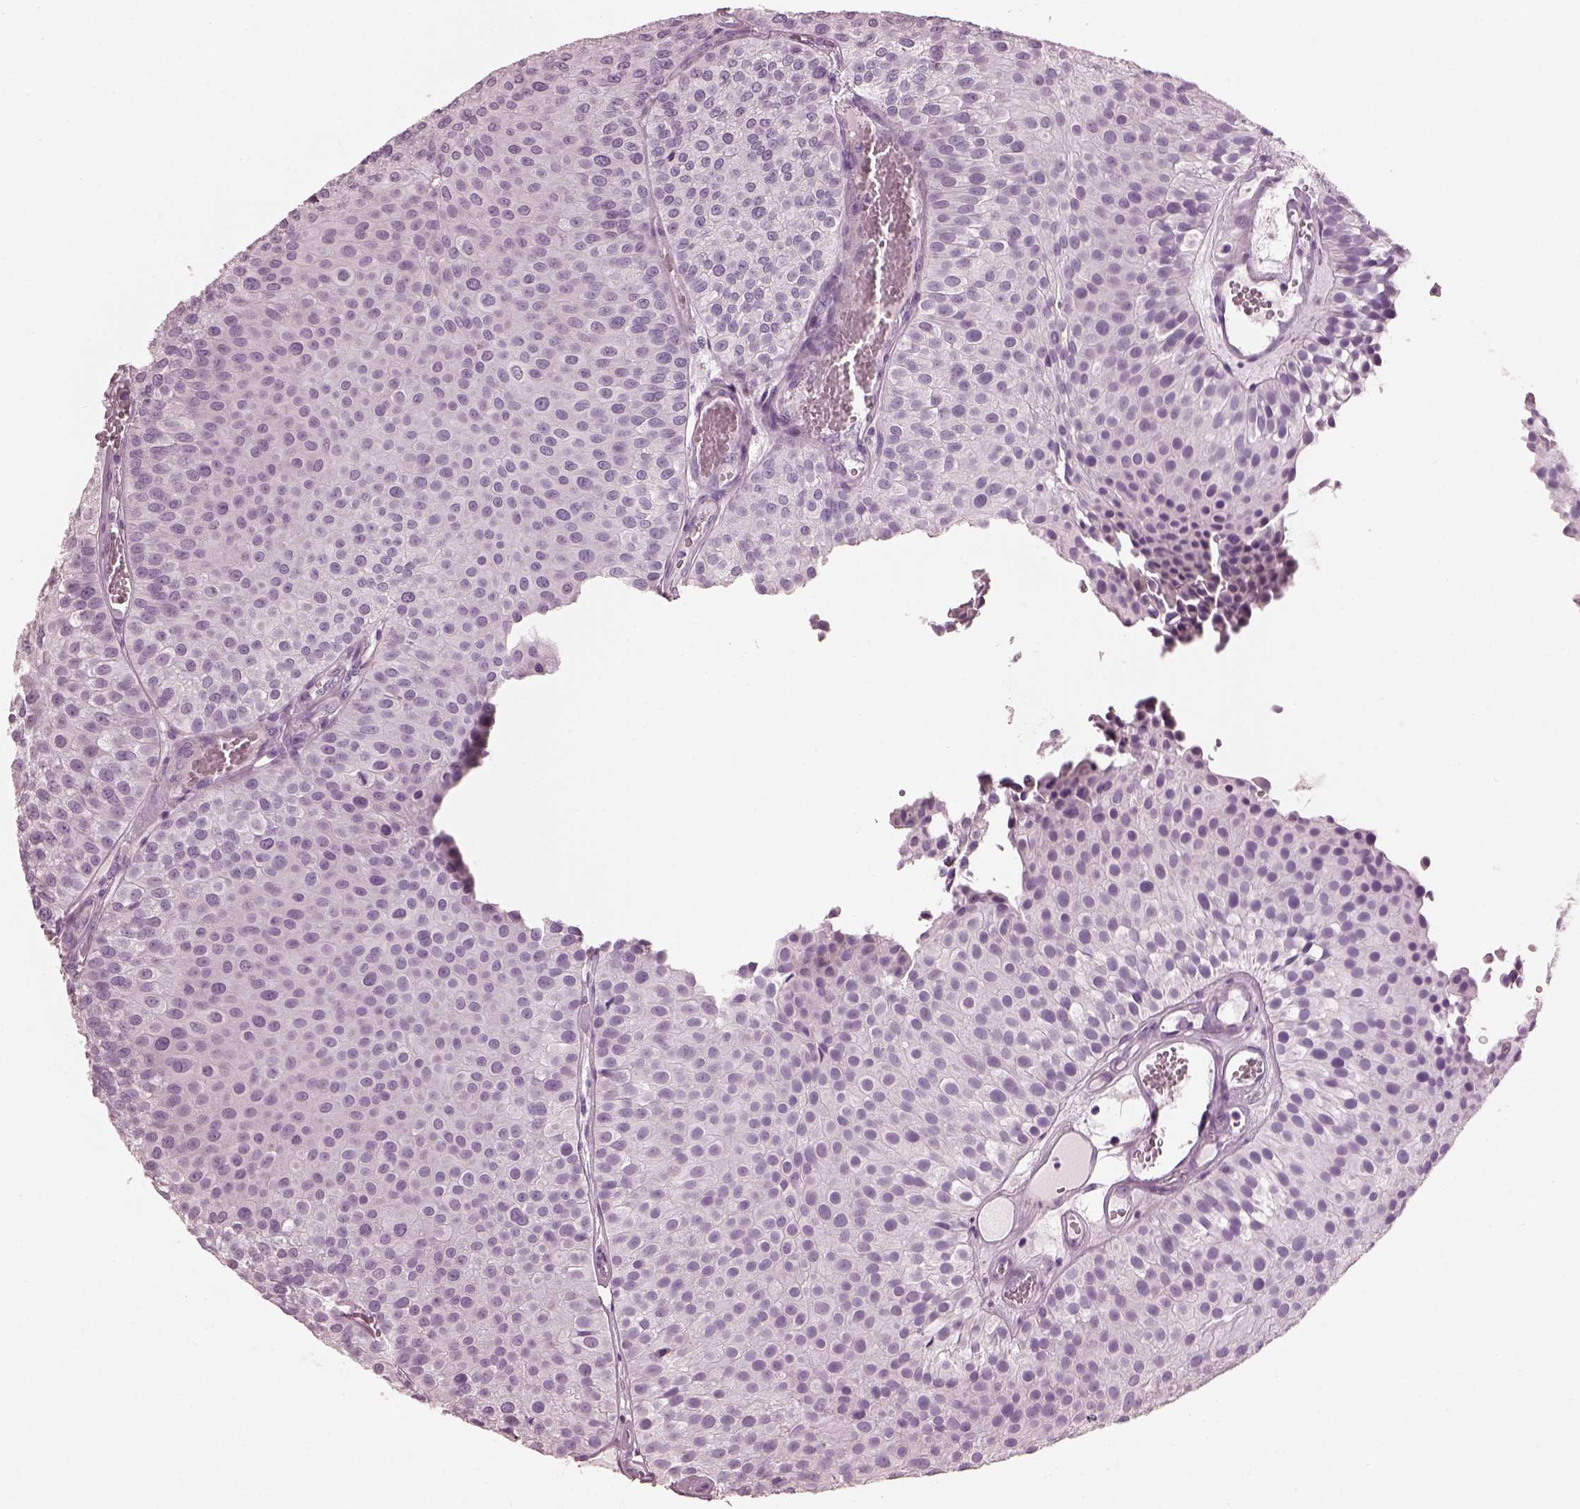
{"staining": {"intensity": "negative", "quantity": "none", "location": "none"}, "tissue": "urothelial cancer", "cell_type": "Tumor cells", "image_type": "cancer", "snomed": [{"axis": "morphology", "description": "Urothelial carcinoma, Low grade"}, {"axis": "topography", "description": "Urinary bladder"}], "caption": "A histopathology image of human urothelial cancer is negative for staining in tumor cells. (Stains: DAB immunohistochemistry (IHC) with hematoxylin counter stain, Microscopy: brightfield microscopy at high magnification).", "gene": "HYDIN", "patient": {"sex": "female", "age": 87}}